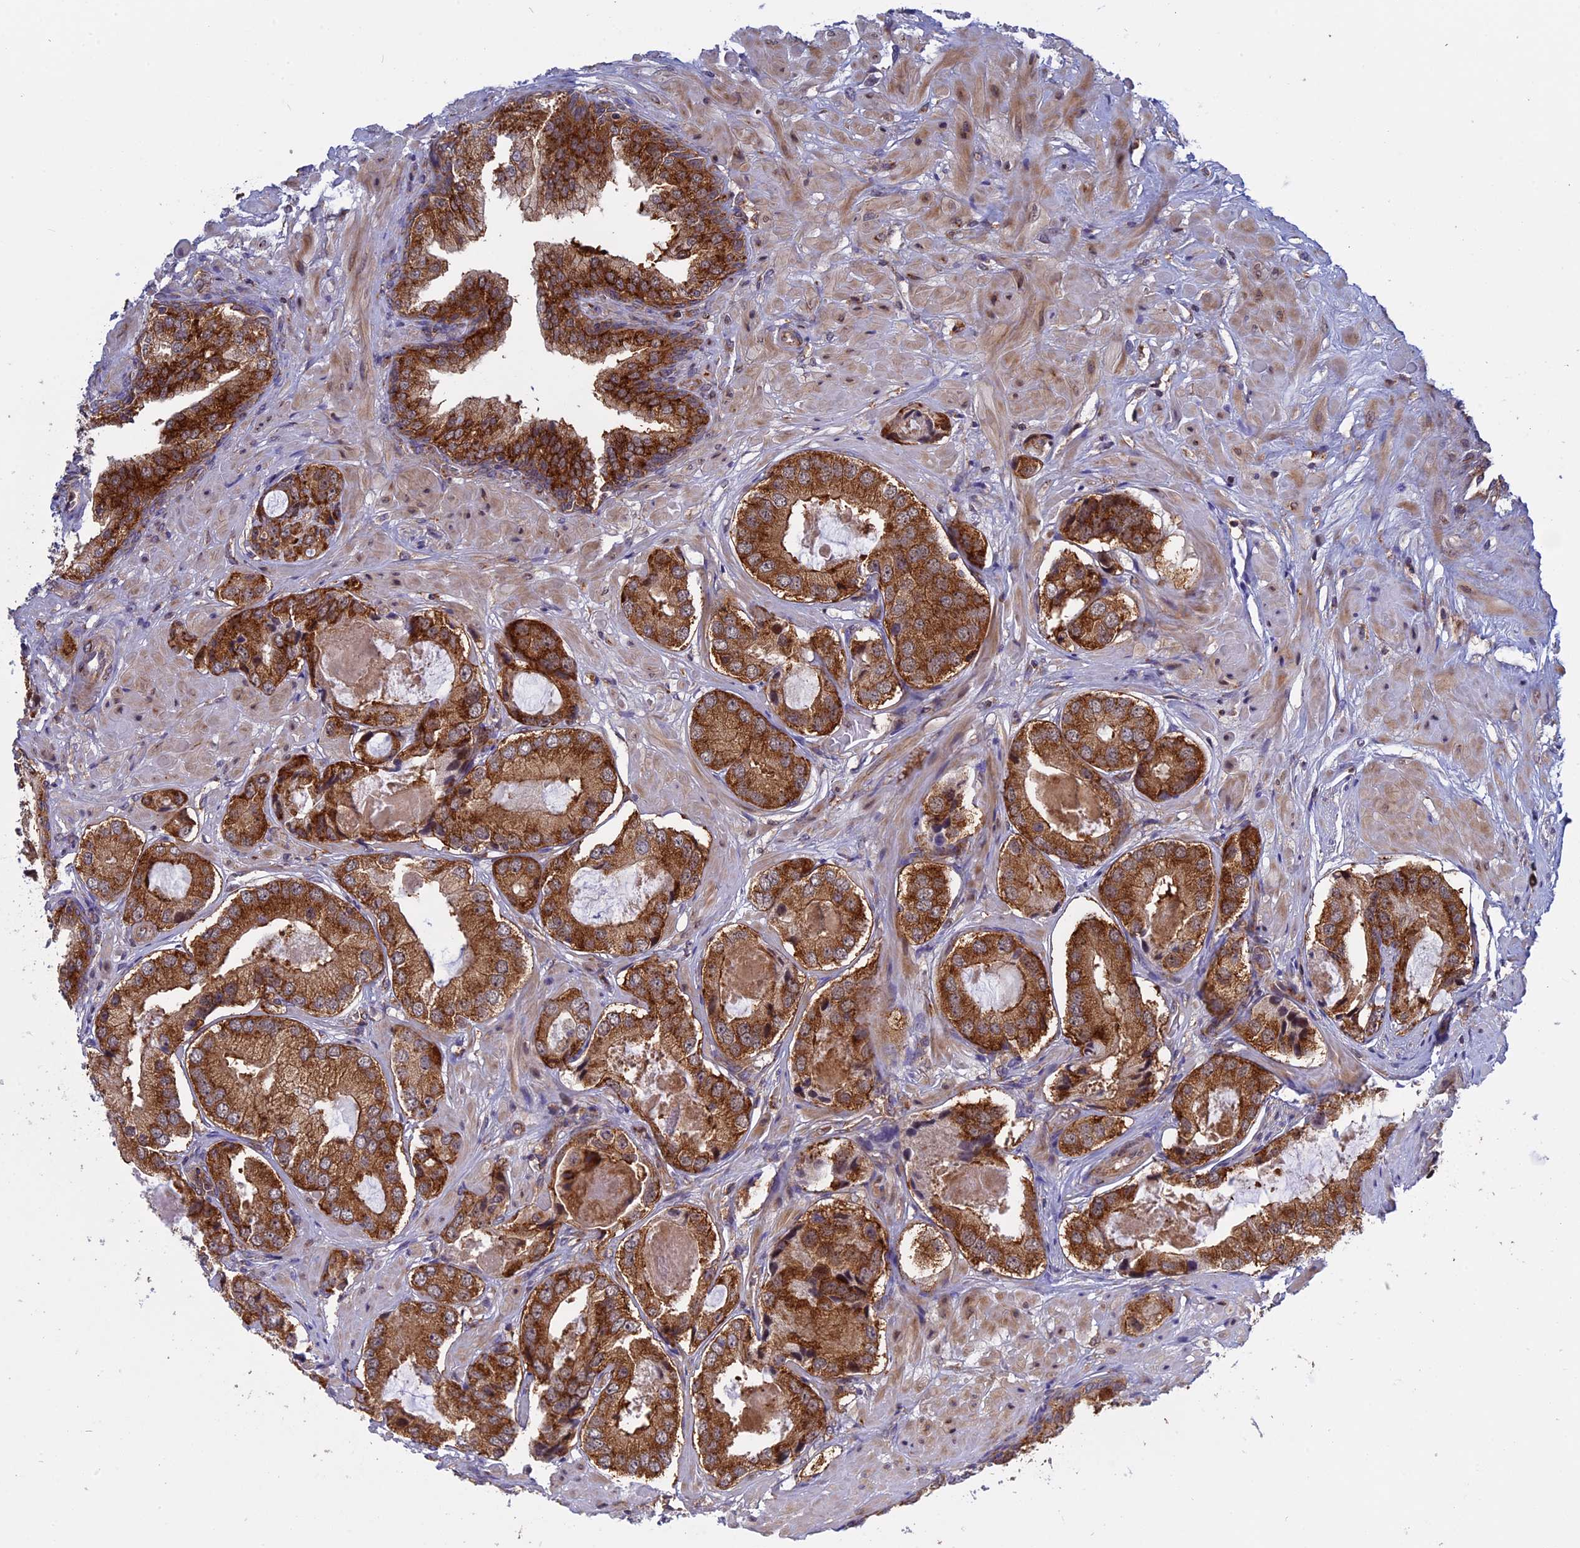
{"staining": {"intensity": "strong", "quantity": ">75%", "location": "cytoplasmic/membranous"}, "tissue": "prostate cancer", "cell_type": "Tumor cells", "image_type": "cancer", "snomed": [{"axis": "morphology", "description": "Adenocarcinoma, High grade"}, {"axis": "topography", "description": "Prostate"}], "caption": "Human prostate cancer stained for a protein (brown) demonstrates strong cytoplasmic/membranous positive staining in about >75% of tumor cells.", "gene": "CLINT1", "patient": {"sex": "male", "age": 59}}